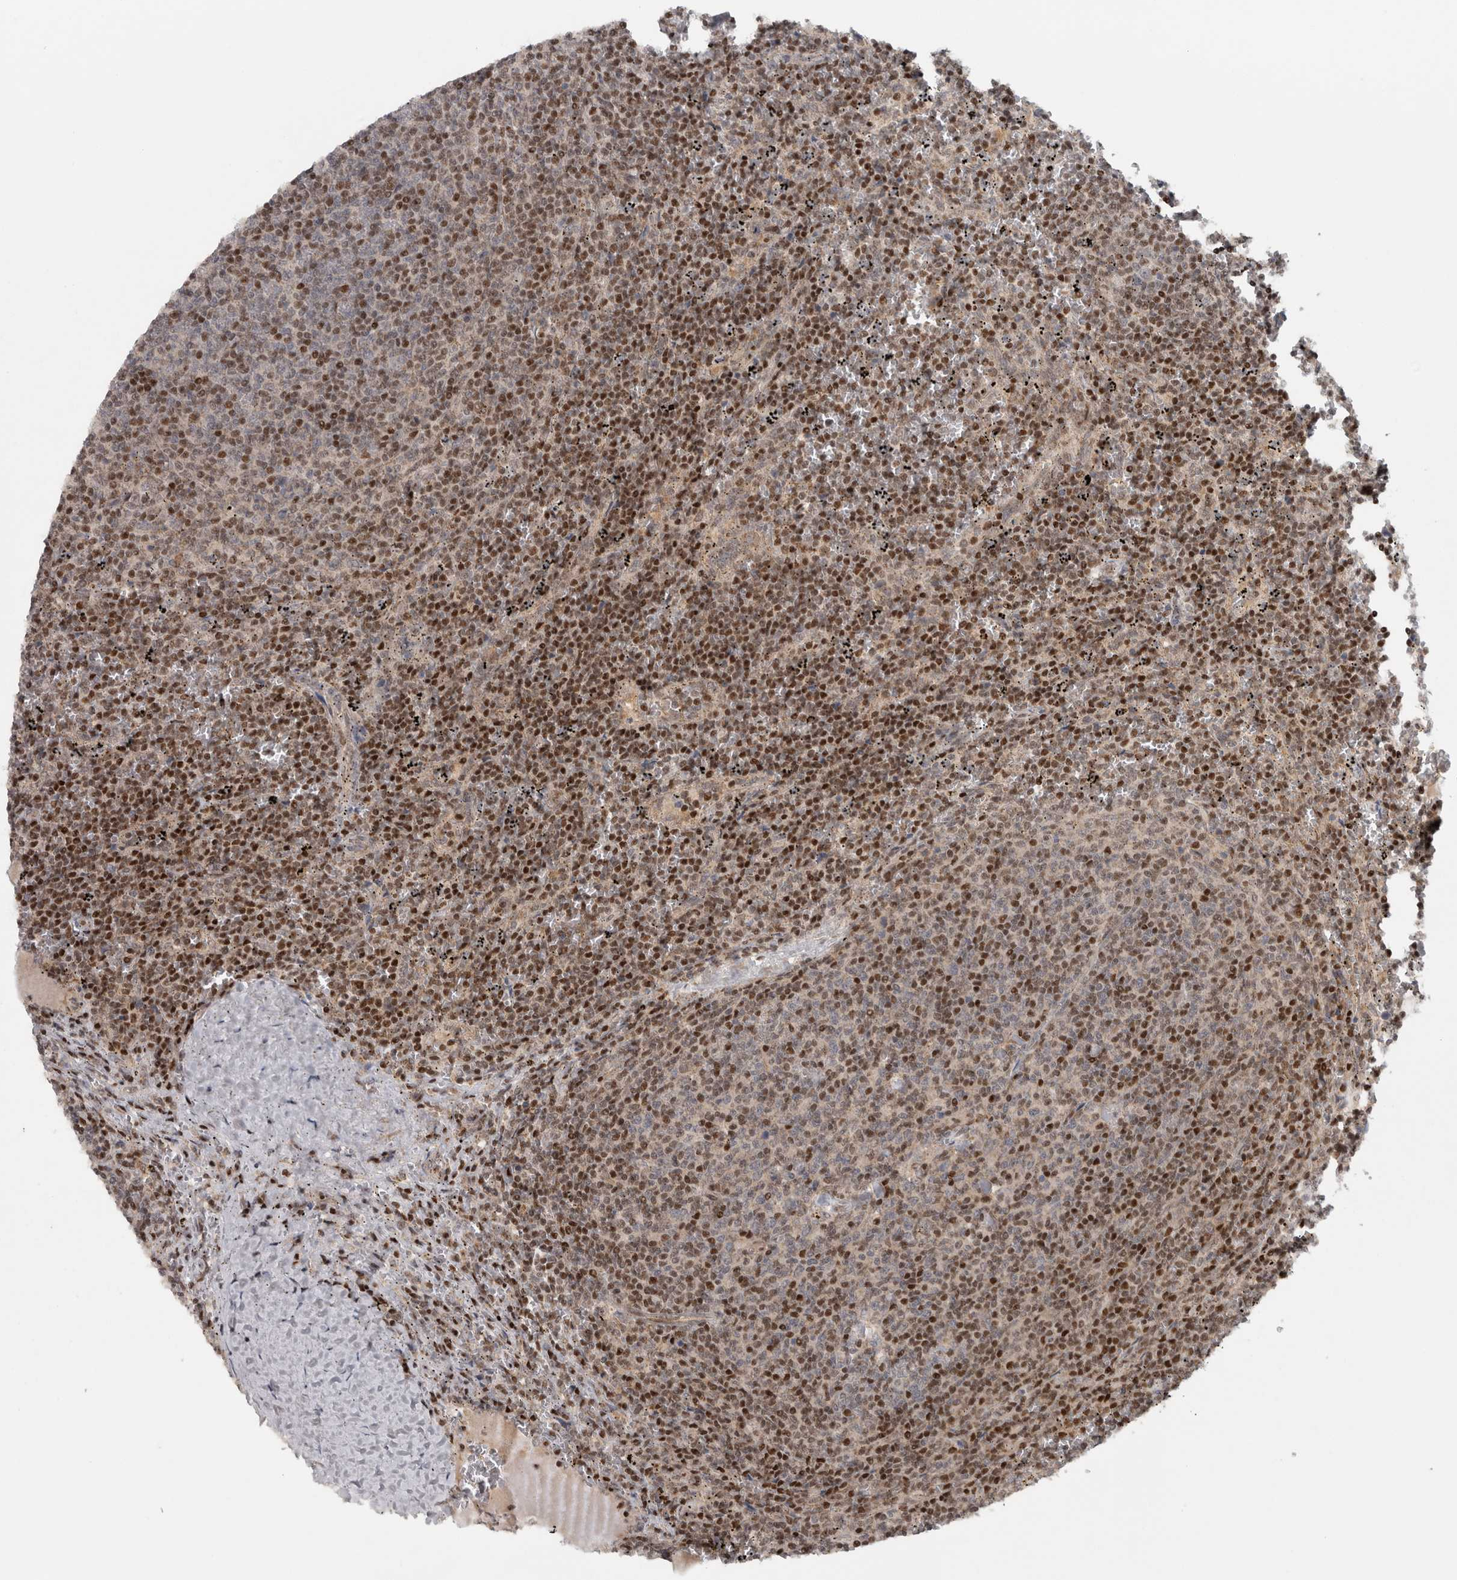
{"staining": {"intensity": "moderate", "quantity": ">75%", "location": "nuclear"}, "tissue": "lymphoma", "cell_type": "Tumor cells", "image_type": "cancer", "snomed": [{"axis": "morphology", "description": "Malignant lymphoma, non-Hodgkin's type, Low grade"}, {"axis": "topography", "description": "Spleen"}], "caption": "The image exhibits a brown stain indicating the presence of a protein in the nuclear of tumor cells in lymphoma.", "gene": "KDM8", "patient": {"sex": "female", "age": 50}}